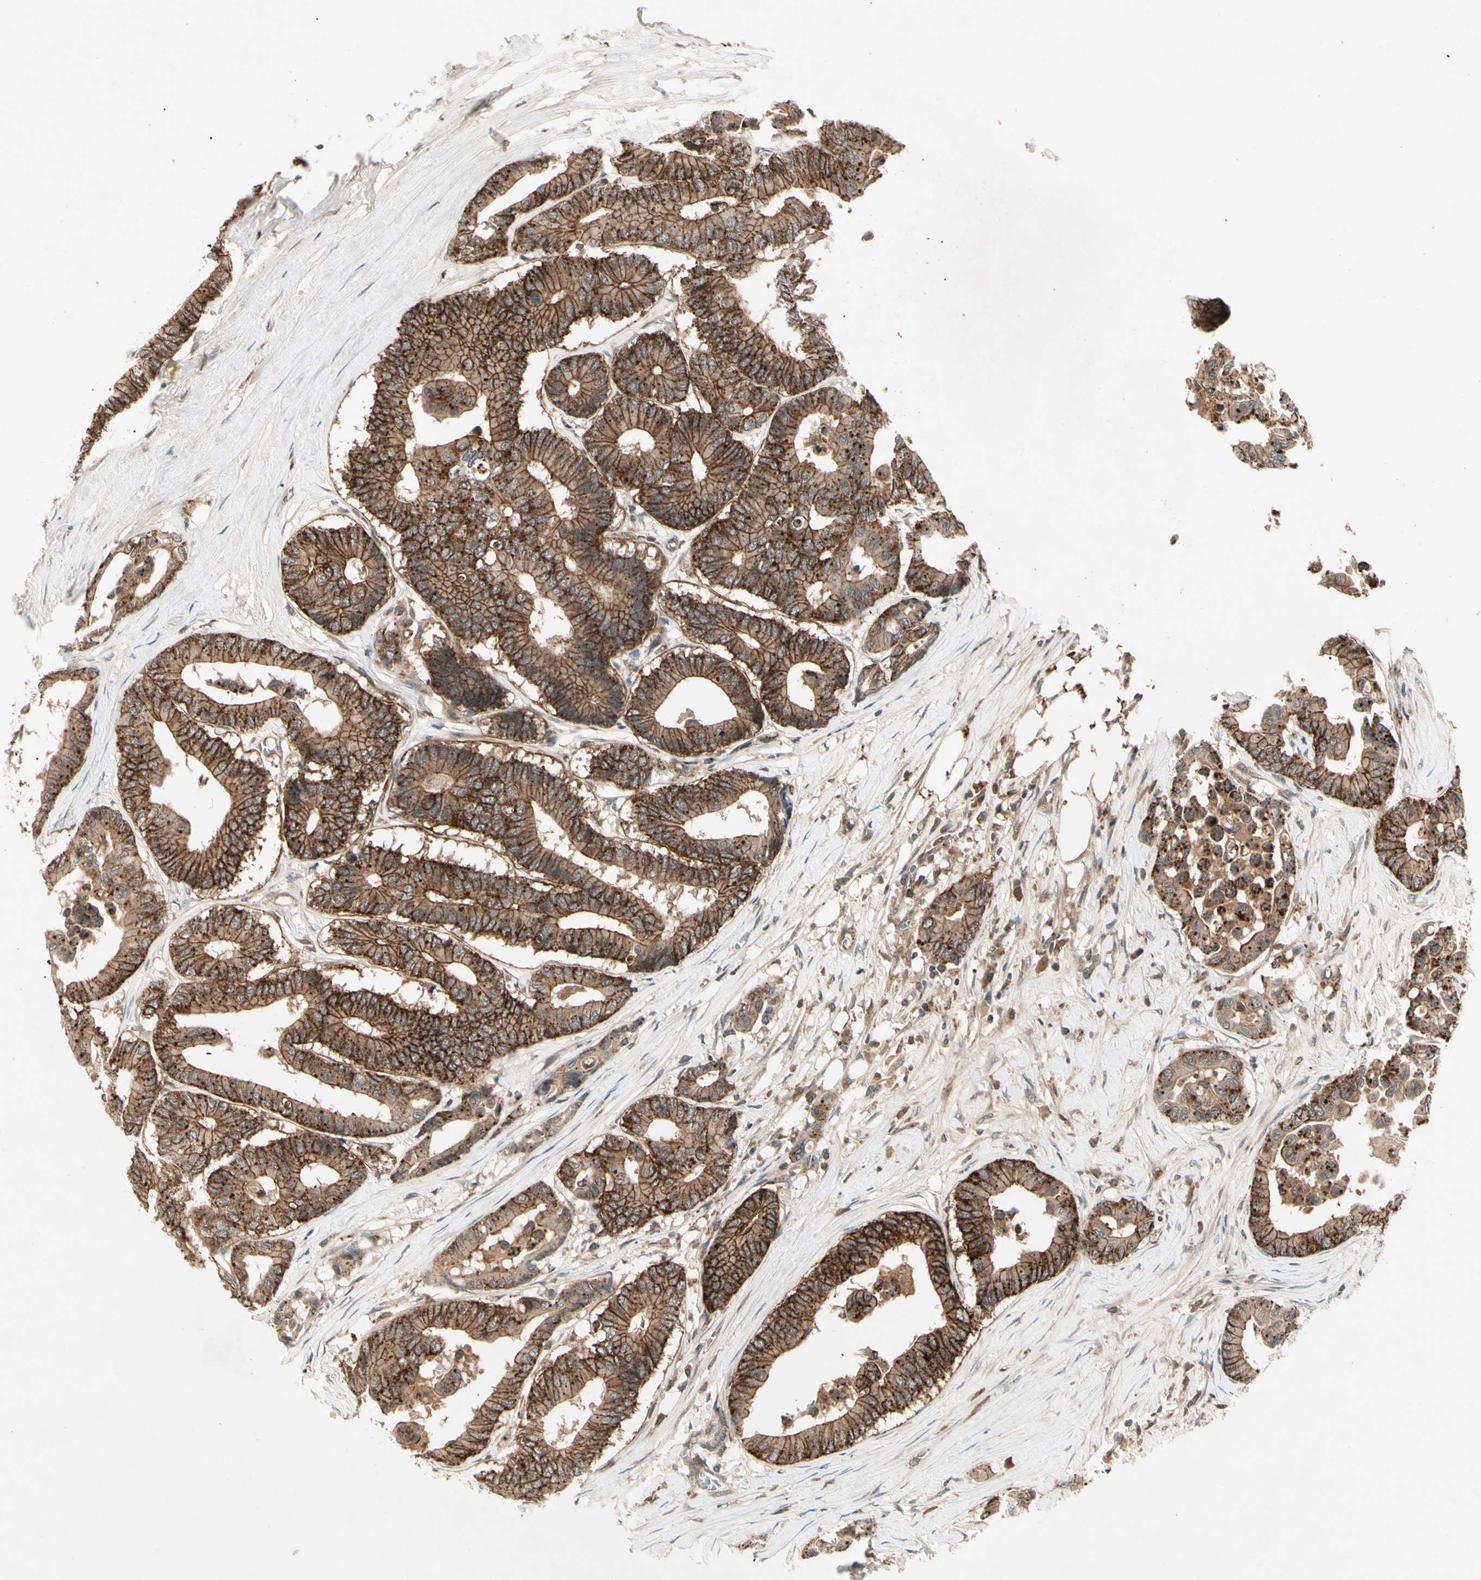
{"staining": {"intensity": "strong", "quantity": ">75%", "location": "cytoplasmic/membranous"}, "tissue": "colorectal cancer", "cell_type": "Tumor cells", "image_type": "cancer", "snomed": [{"axis": "morphology", "description": "Normal tissue, NOS"}, {"axis": "morphology", "description": "Adenocarcinoma, NOS"}, {"axis": "topography", "description": "Colon"}], "caption": "IHC photomicrograph of colorectal adenocarcinoma stained for a protein (brown), which shows high levels of strong cytoplasmic/membranous staining in approximately >75% of tumor cells.", "gene": "FLOT1", "patient": {"sex": "male", "age": 82}}